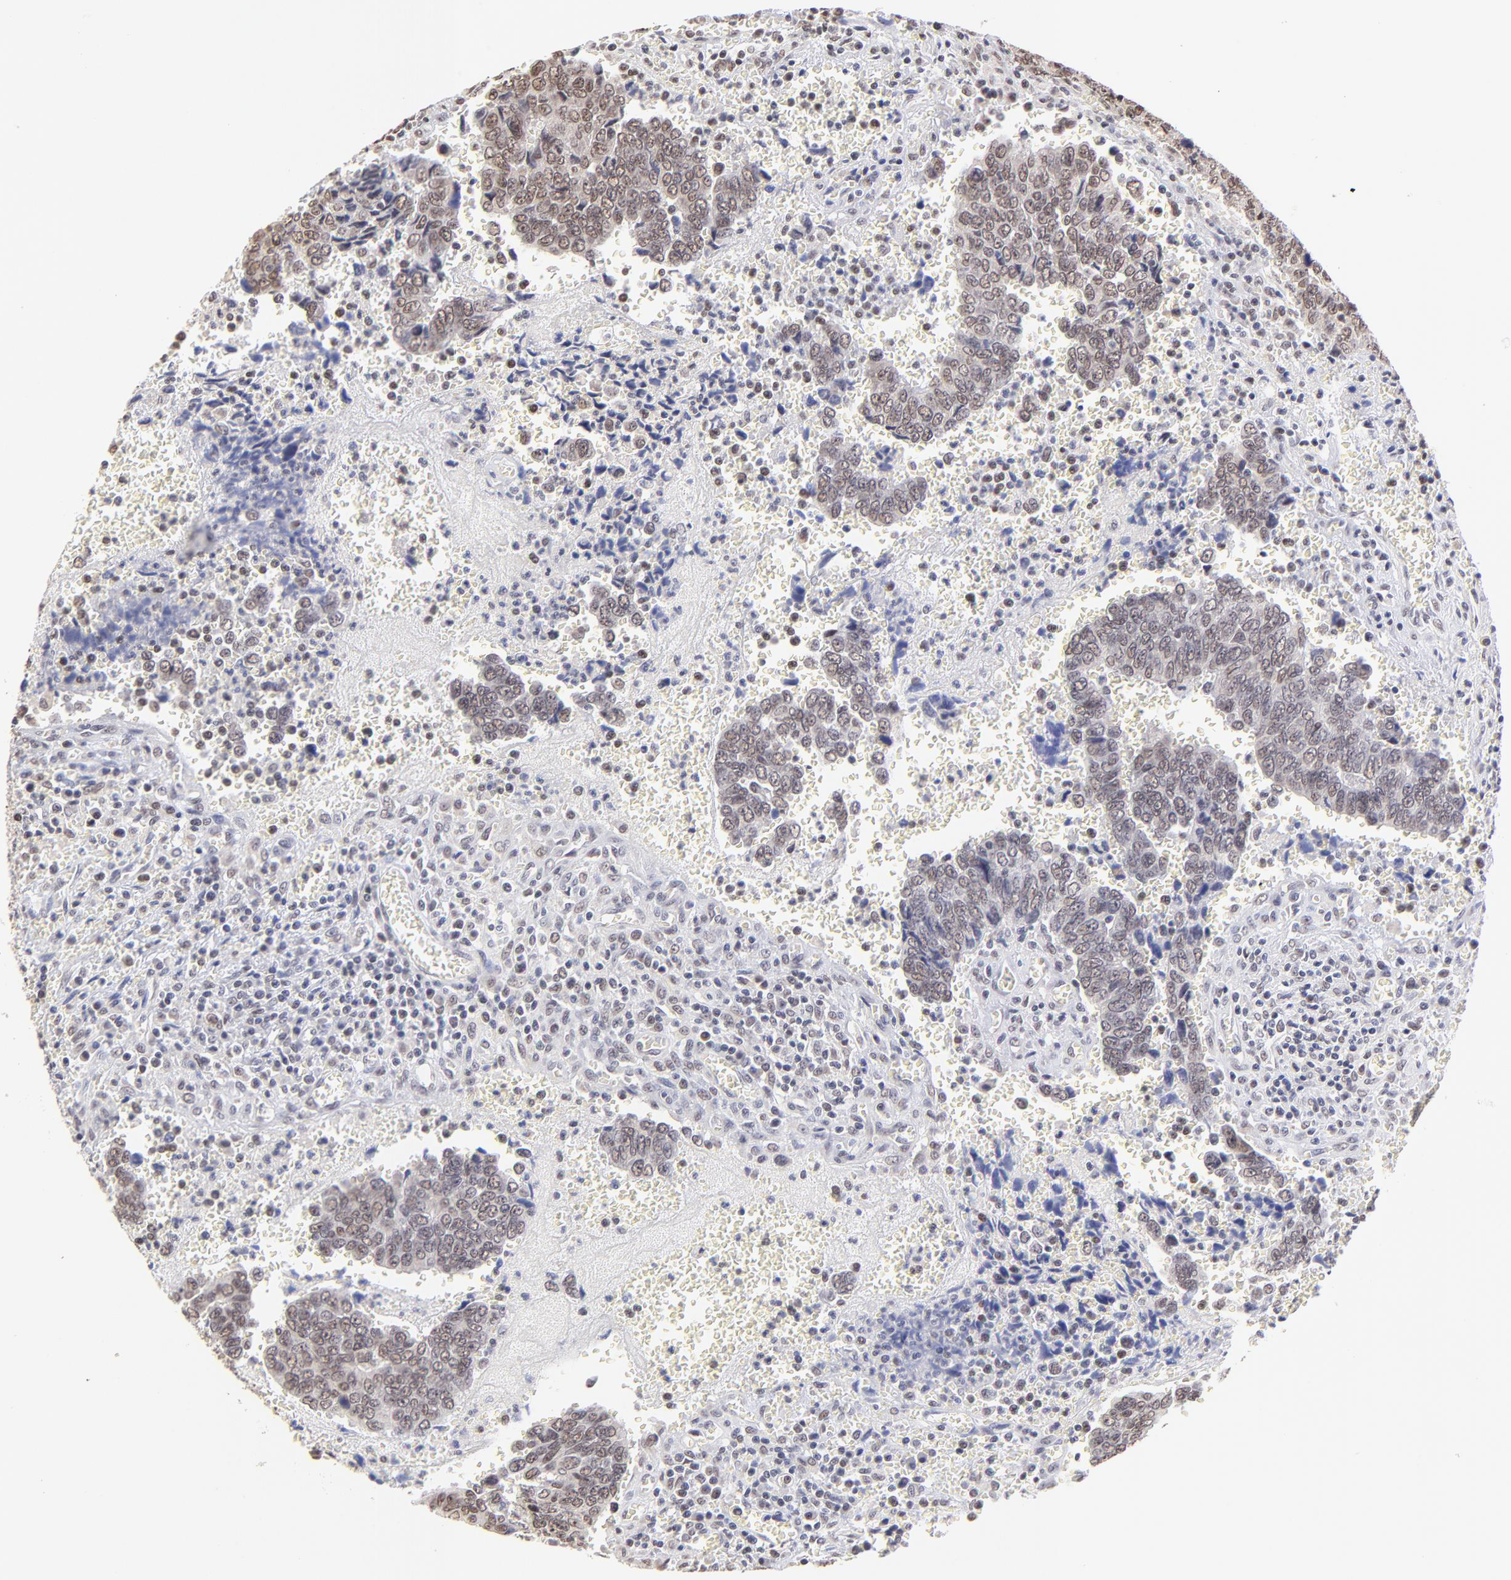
{"staining": {"intensity": "weak", "quantity": ">75%", "location": "nuclear"}, "tissue": "urothelial cancer", "cell_type": "Tumor cells", "image_type": "cancer", "snomed": [{"axis": "morphology", "description": "Urothelial carcinoma, High grade"}, {"axis": "topography", "description": "Urinary bladder"}], "caption": "Immunohistochemistry (IHC) (DAB (3,3'-diaminobenzidine)) staining of human urothelial carcinoma (high-grade) demonstrates weak nuclear protein positivity in about >75% of tumor cells.", "gene": "ZNF670", "patient": {"sex": "male", "age": 86}}